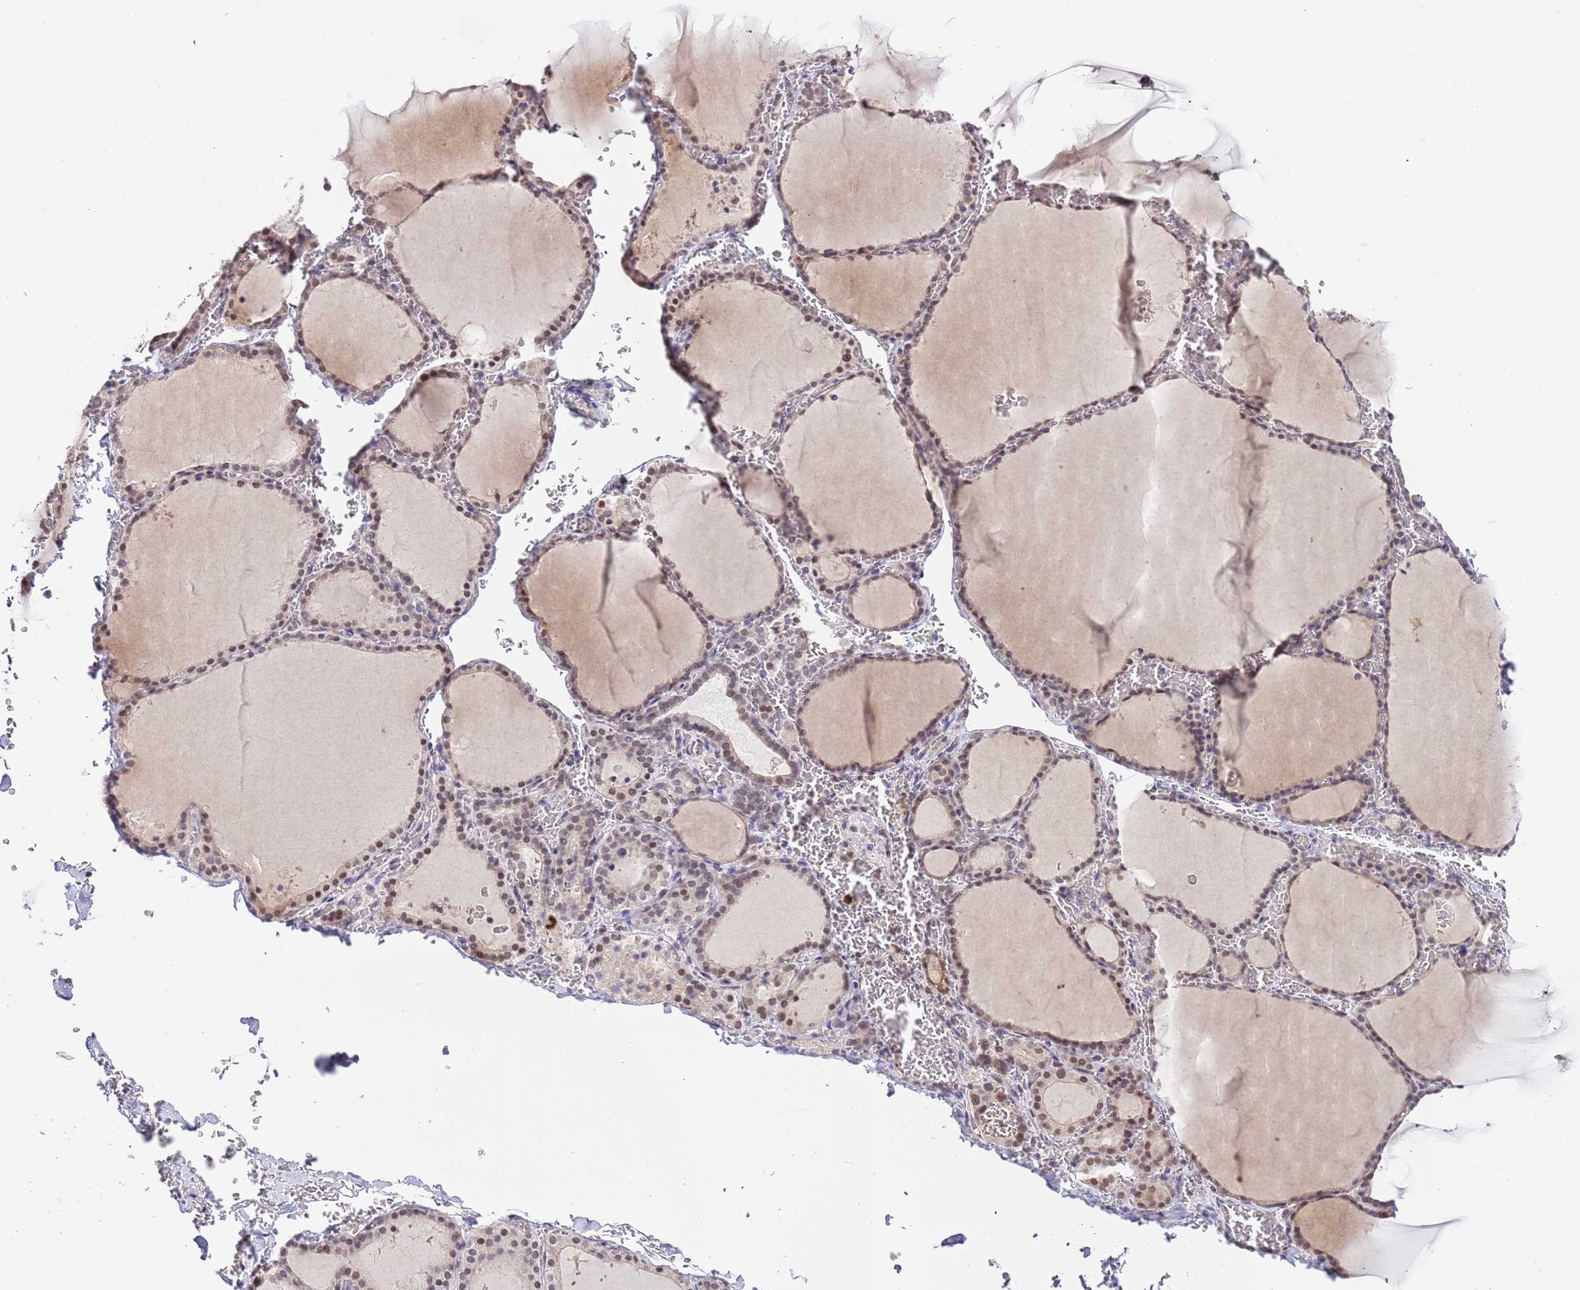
{"staining": {"intensity": "moderate", "quantity": "25%-75%", "location": "cytoplasmic/membranous,nuclear"}, "tissue": "thyroid gland", "cell_type": "Glandular cells", "image_type": "normal", "snomed": [{"axis": "morphology", "description": "Normal tissue, NOS"}, {"axis": "topography", "description": "Thyroid gland"}], "caption": "High-power microscopy captured an IHC histopathology image of unremarkable thyroid gland, revealing moderate cytoplasmic/membranous,nuclear staining in approximately 25%-75% of glandular cells. Nuclei are stained in blue.", "gene": "RIF1", "patient": {"sex": "female", "age": 39}}